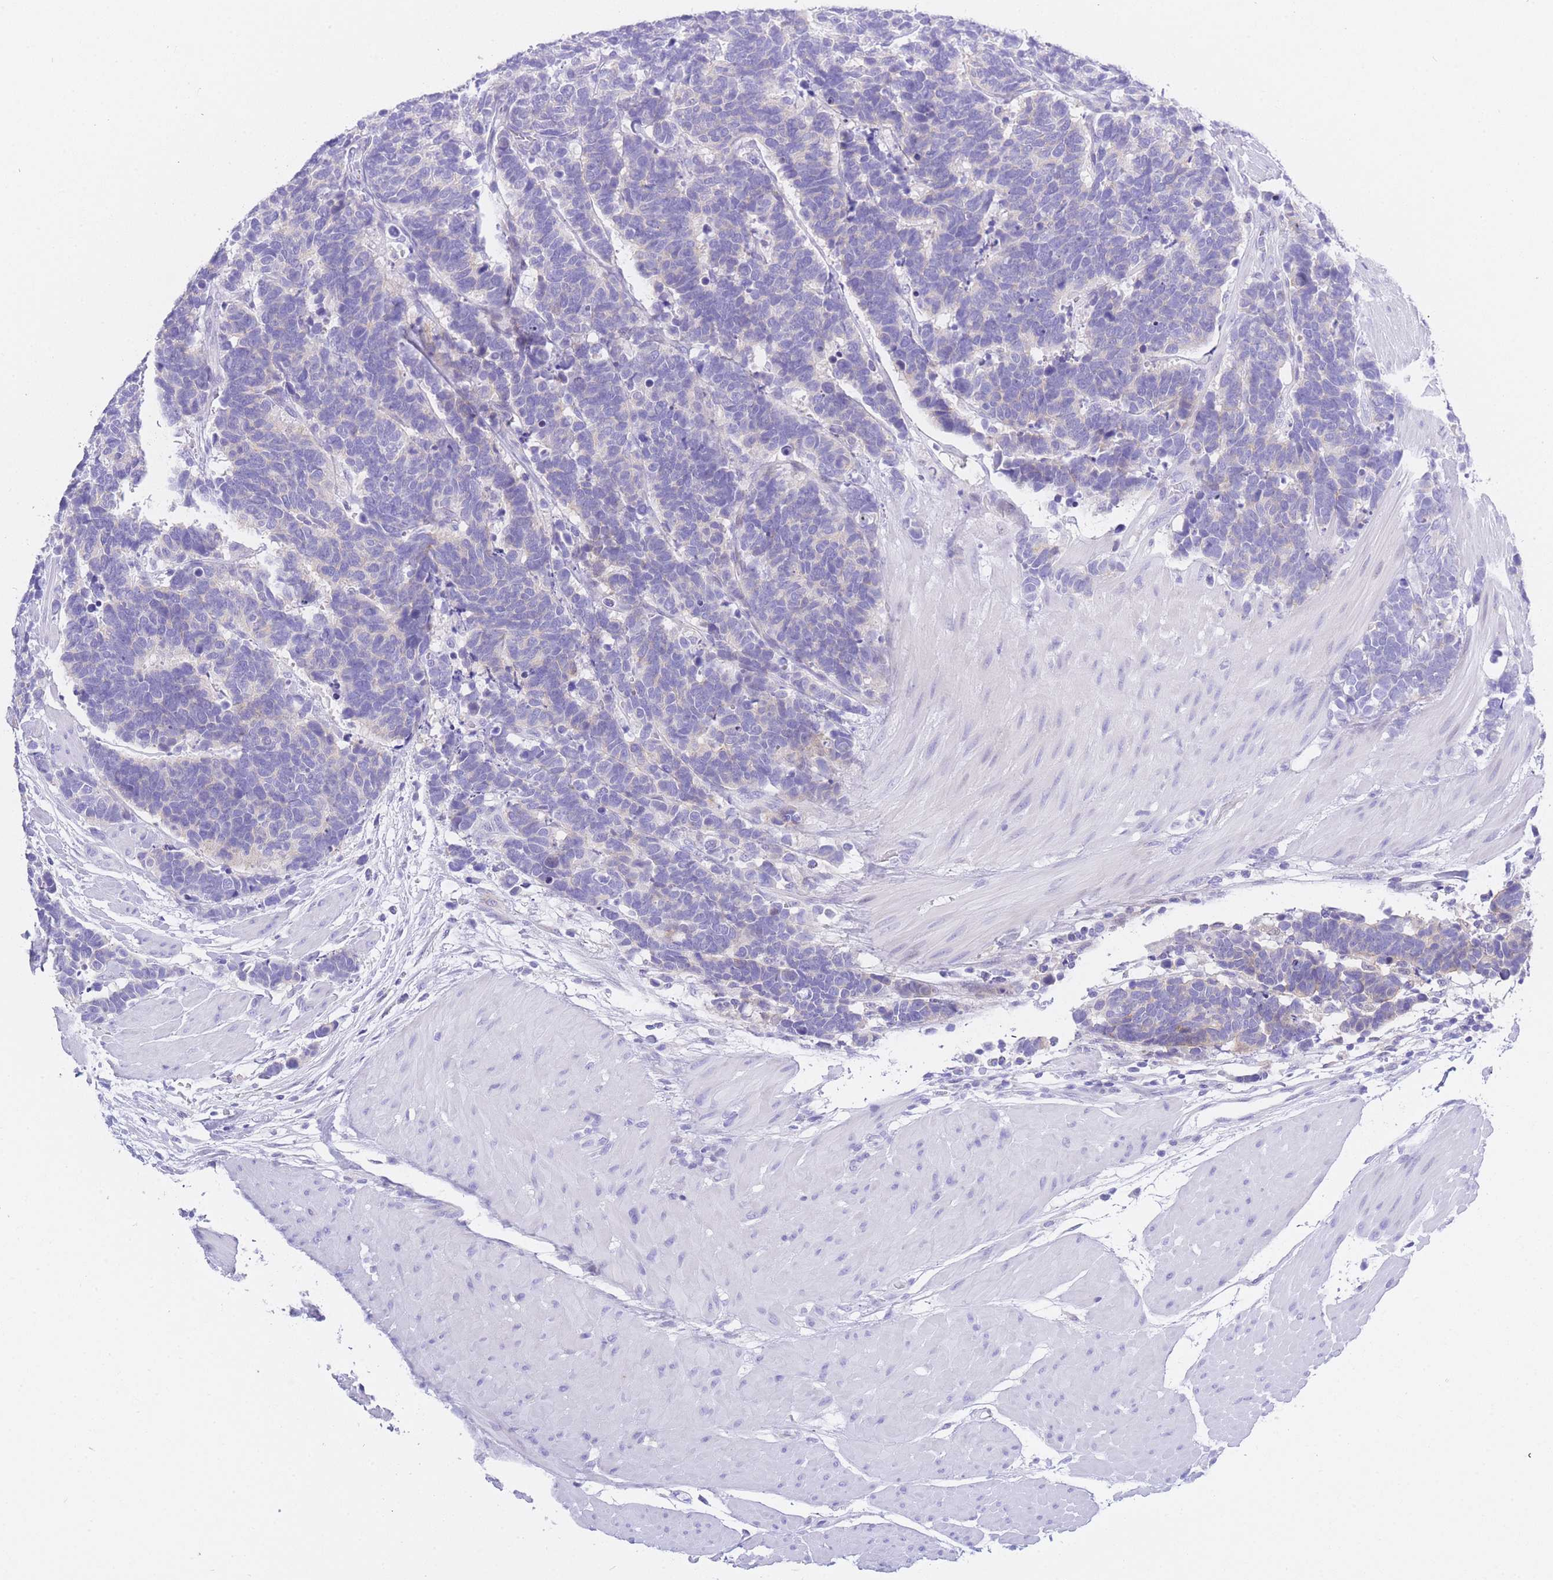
{"staining": {"intensity": "negative", "quantity": "none", "location": "none"}, "tissue": "carcinoid", "cell_type": "Tumor cells", "image_type": "cancer", "snomed": [{"axis": "morphology", "description": "Carcinoma, NOS"}, {"axis": "morphology", "description": "Carcinoid, malignant, NOS"}, {"axis": "topography", "description": "Urinary bladder"}], "caption": "Immunohistochemistry of human carcinoid (malignant) shows no staining in tumor cells. (DAB (3,3'-diaminobenzidine) immunohistochemistry (IHC) visualized using brightfield microscopy, high magnification).", "gene": "TIFAB", "patient": {"sex": "male", "age": 57}}